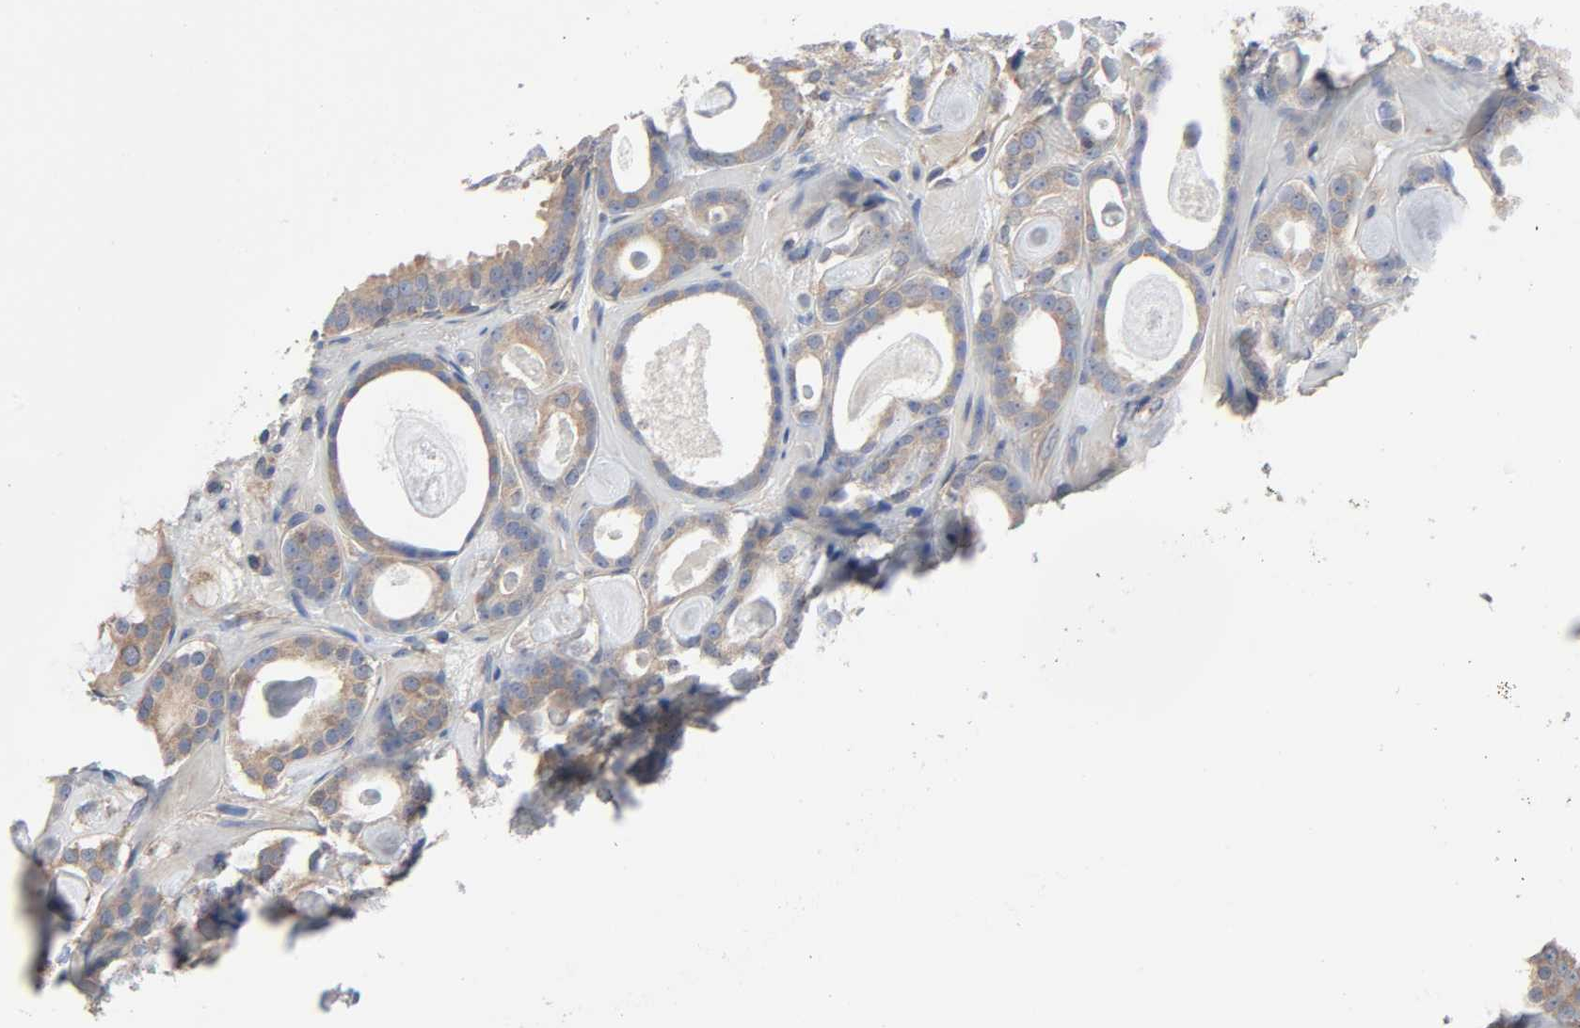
{"staining": {"intensity": "moderate", "quantity": ">75%", "location": "cytoplasmic/membranous"}, "tissue": "prostate cancer", "cell_type": "Tumor cells", "image_type": "cancer", "snomed": [{"axis": "morphology", "description": "Adenocarcinoma, Low grade"}, {"axis": "topography", "description": "Prostate"}], "caption": "Brown immunohistochemical staining in prostate adenocarcinoma (low-grade) reveals moderate cytoplasmic/membranous positivity in about >75% of tumor cells. (DAB = brown stain, brightfield microscopy at high magnification).", "gene": "DYNLT3", "patient": {"sex": "male", "age": 57}}